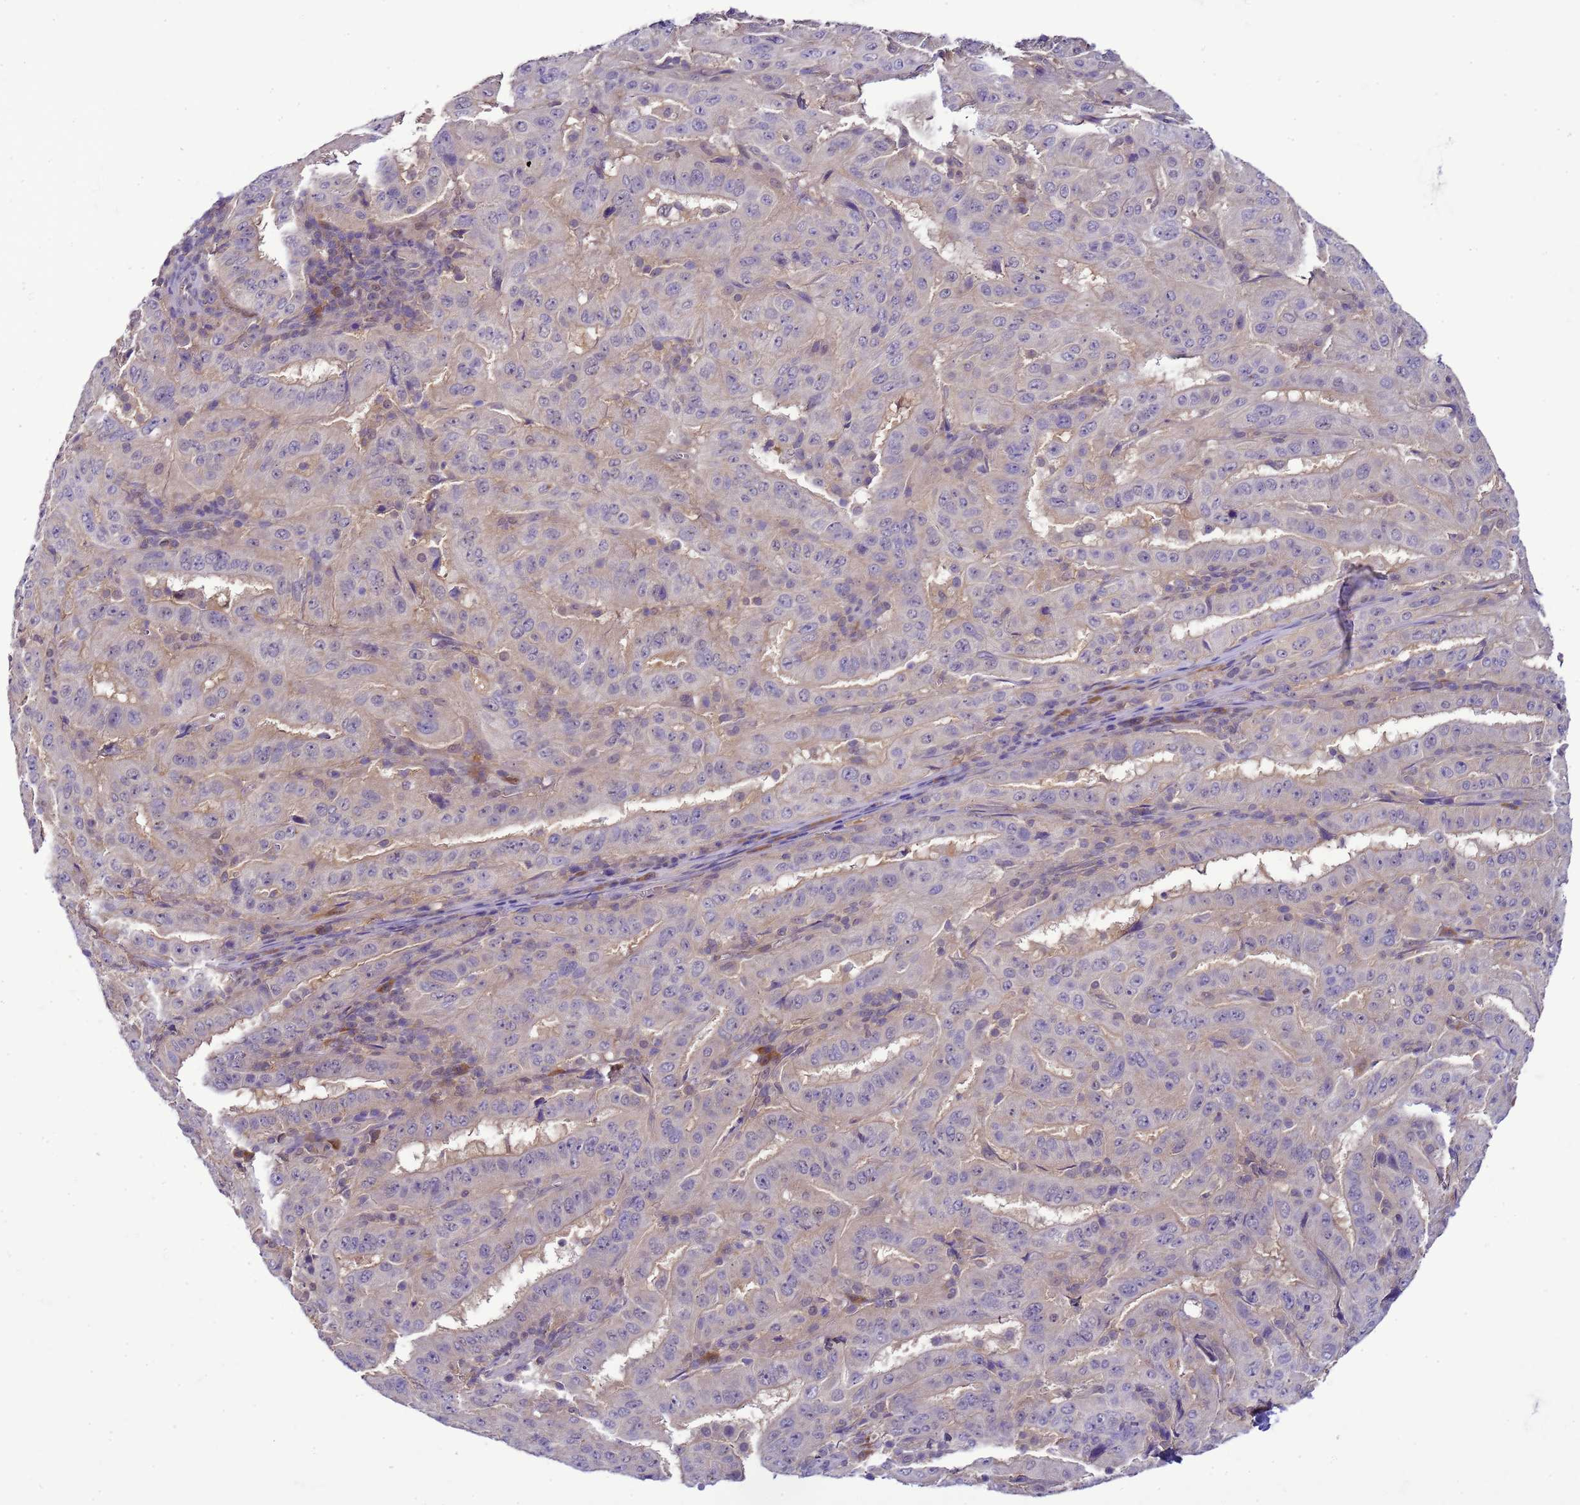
{"staining": {"intensity": "negative", "quantity": "none", "location": "none"}, "tissue": "pancreatic cancer", "cell_type": "Tumor cells", "image_type": "cancer", "snomed": [{"axis": "morphology", "description": "Adenocarcinoma, NOS"}, {"axis": "topography", "description": "Pancreas"}], "caption": "High magnification brightfield microscopy of pancreatic cancer stained with DAB (brown) and counterstained with hematoxylin (blue): tumor cells show no significant positivity.", "gene": "DDI2", "patient": {"sex": "male", "age": 63}}